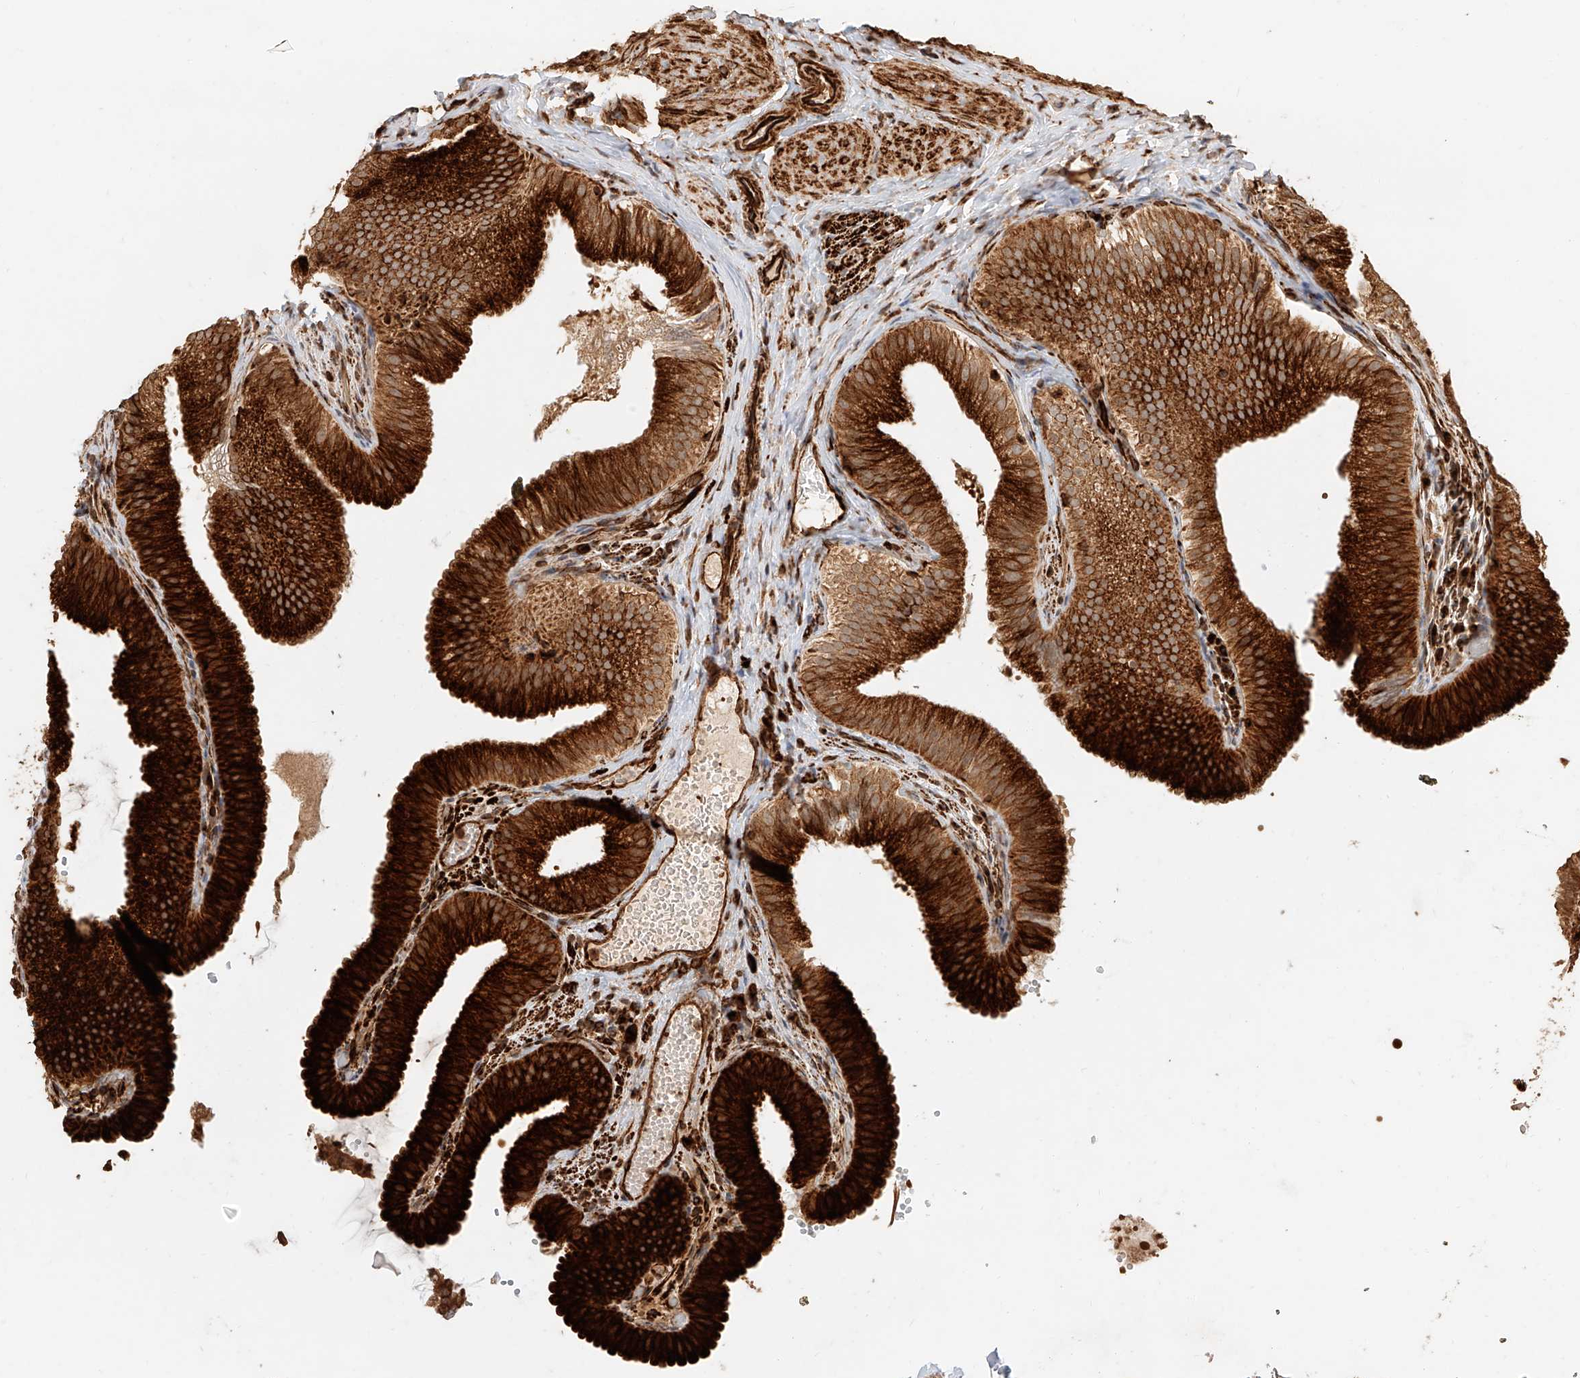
{"staining": {"intensity": "strong", "quantity": ">75%", "location": "cytoplasmic/membranous"}, "tissue": "gallbladder", "cell_type": "Glandular cells", "image_type": "normal", "snomed": [{"axis": "morphology", "description": "Normal tissue, NOS"}, {"axis": "topography", "description": "Gallbladder"}], "caption": "An image of human gallbladder stained for a protein shows strong cytoplasmic/membranous brown staining in glandular cells. (DAB (3,3'-diaminobenzidine) = brown stain, brightfield microscopy at high magnification).", "gene": "NAP1L1", "patient": {"sex": "female", "age": 30}}